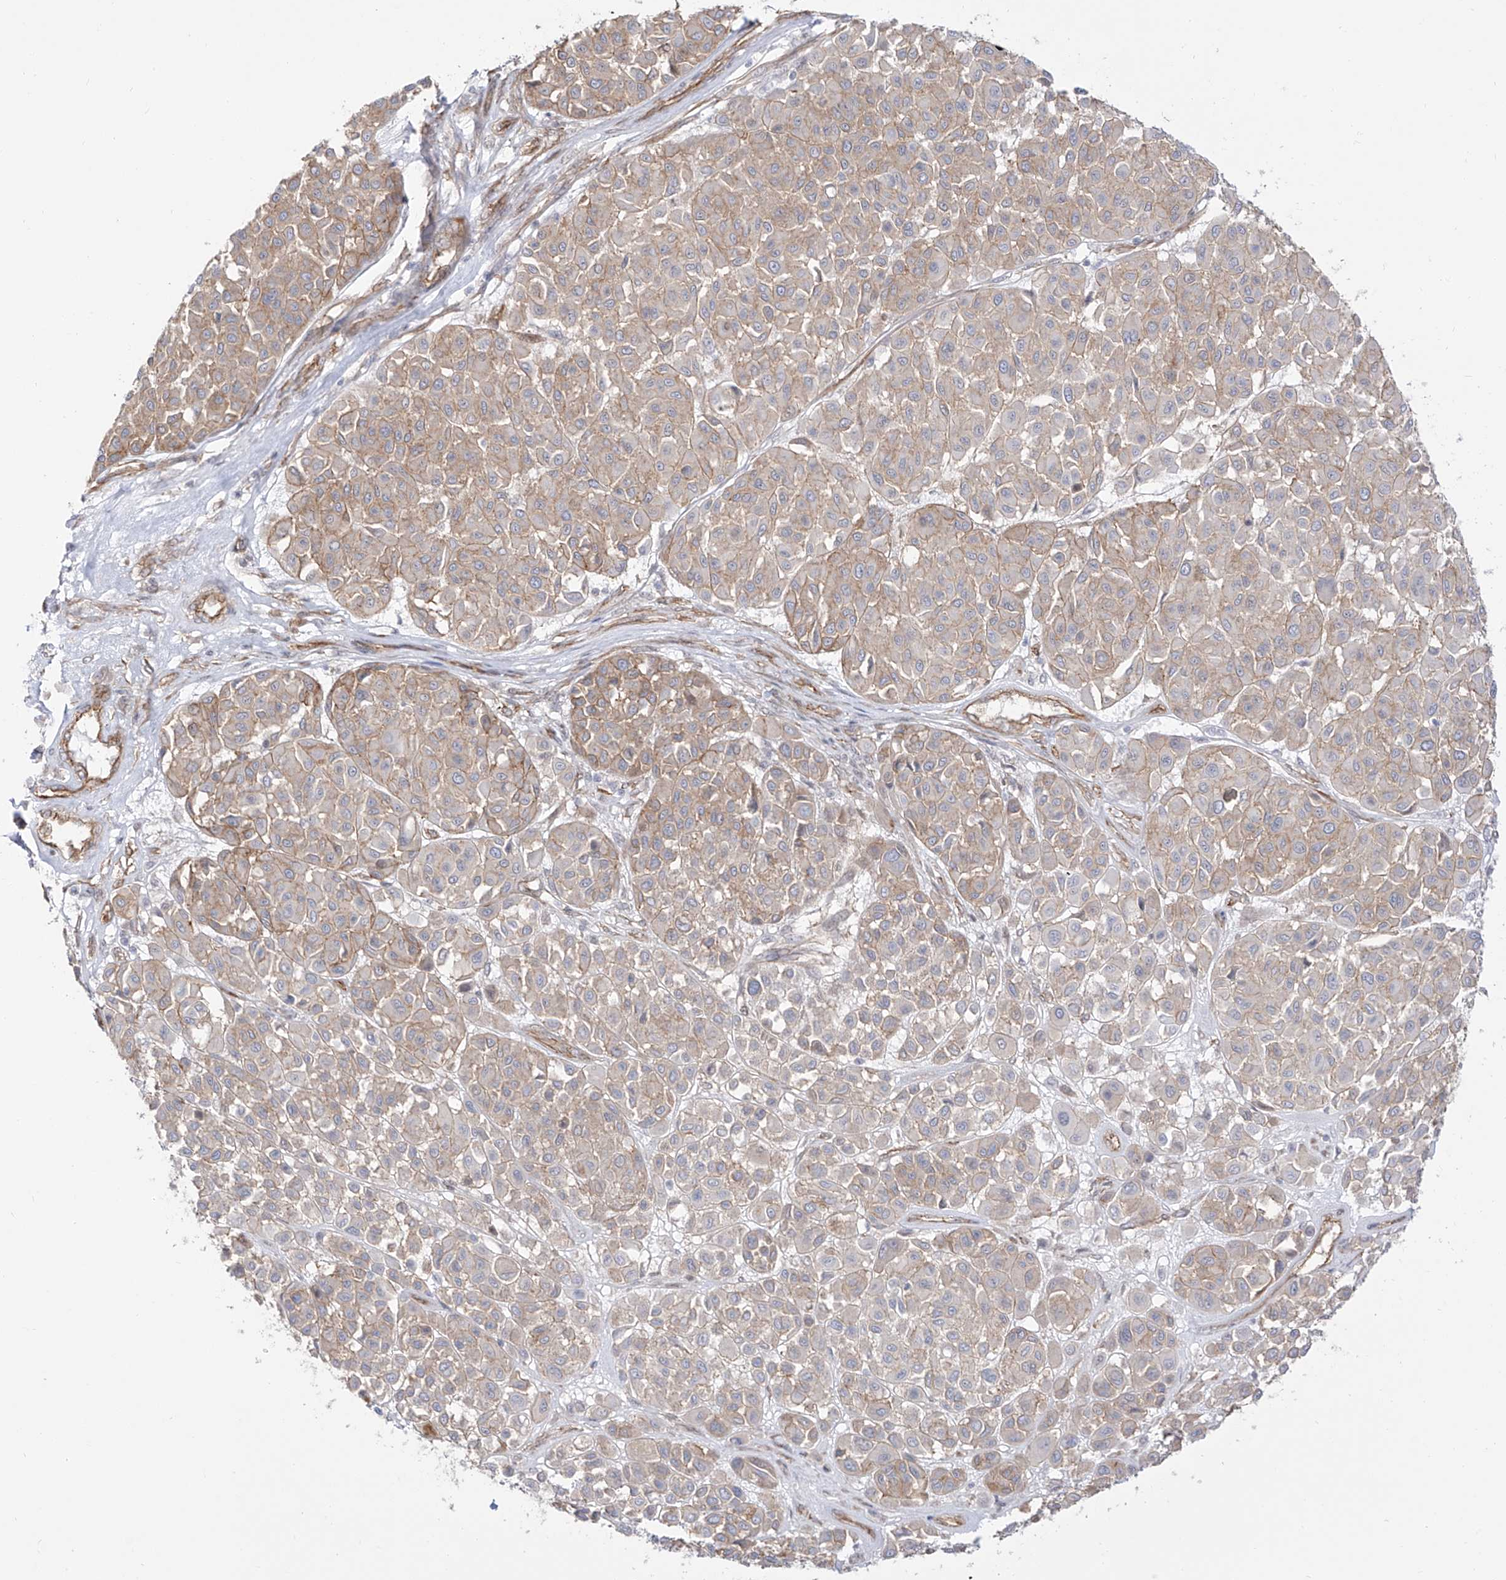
{"staining": {"intensity": "moderate", "quantity": "25%-75%", "location": "cytoplasmic/membranous"}, "tissue": "melanoma", "cell_type": "Tumor cells", "image_type": "cancer", "snomed": [{"axis": "morphology", "description": "Malignant melanoma, Metastatic site"}, {"axis": "topography", "description": "Soft tissue"}], "caption": "Malignant melanoma (metastatic site) was stained to show a protein in brown. There is medium levels of moderate cytoplasmic/membranous staining in approximately 25%-75% of tumor cells.", "gene": "ZNF180", "patient": {"sex": "male", "age": 41}}